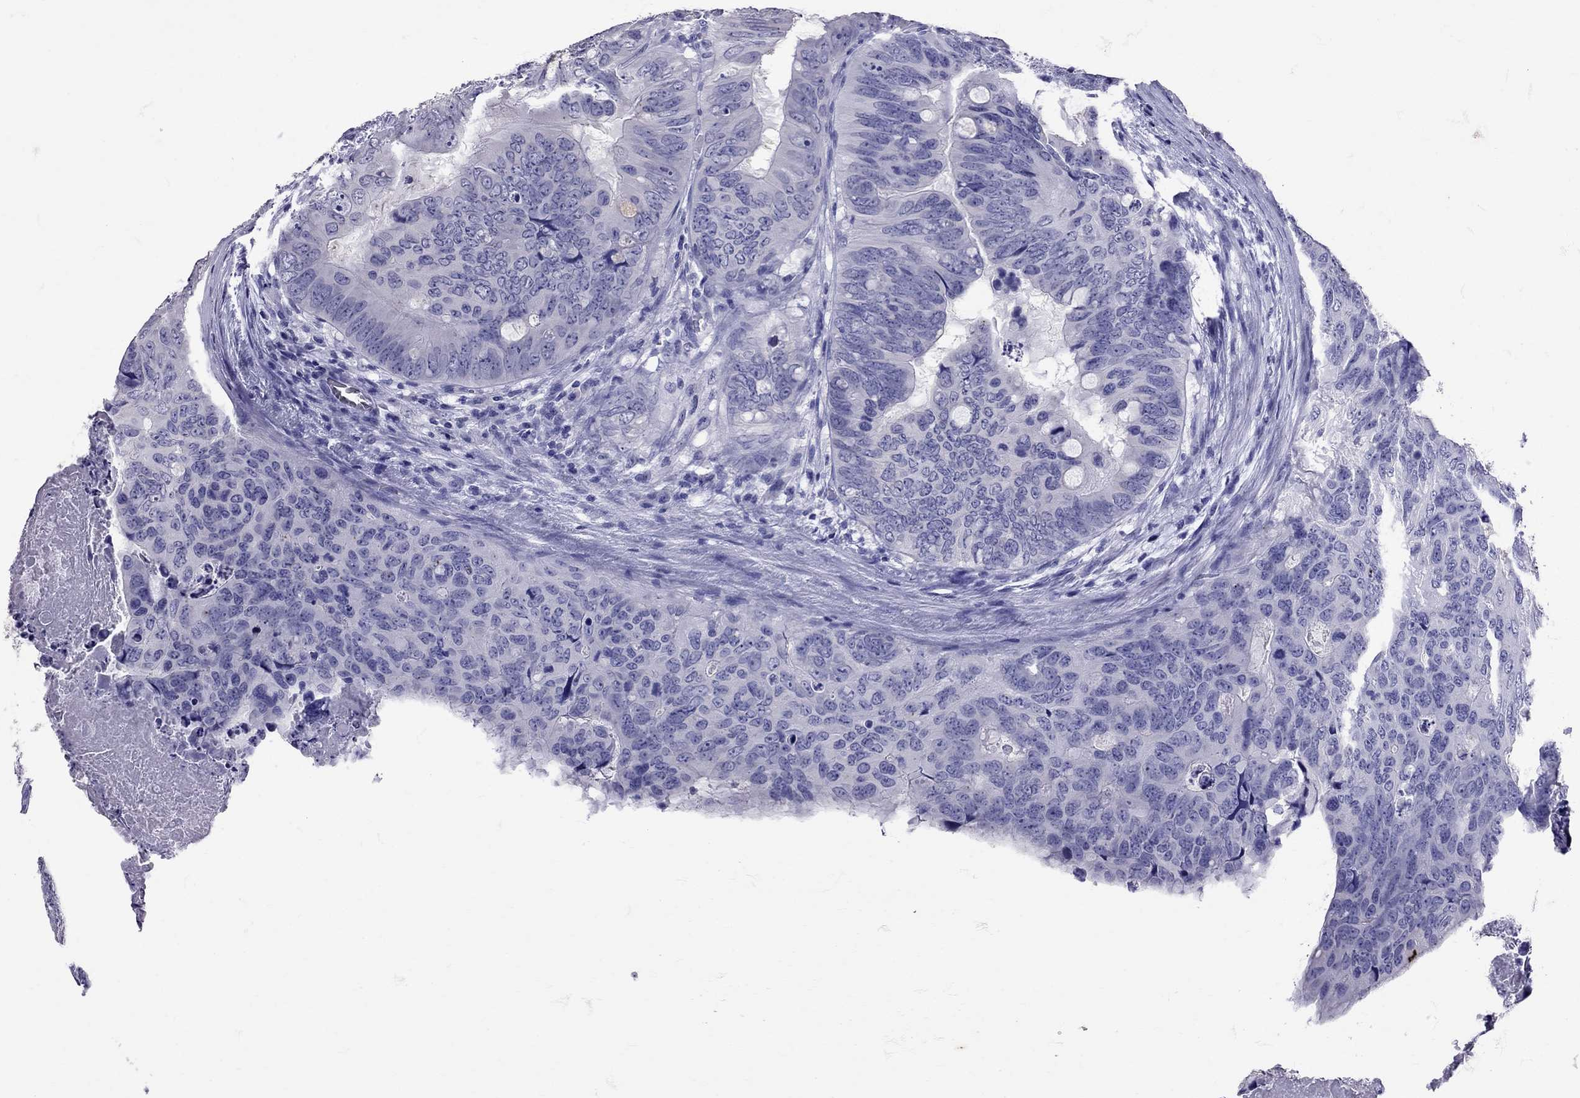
{"staining": {"intensity": "negative", "quantity": "none", "location": "none"}, "tissue": "colorectal cancer", "cell_type": "Tumor cells", "image_type": "cancer", "snomed": [{"axis": "morphology", "description": "Adenocarcinoma, NOS"}, {"axis": "topography", "description": "Colon"}], "caption": "The immunohistochemistry image has no significant expression in tumor cells of colorectal cancer tissue.", "gene": "AVP", "patient": {"sex": "male", "age": 79}}